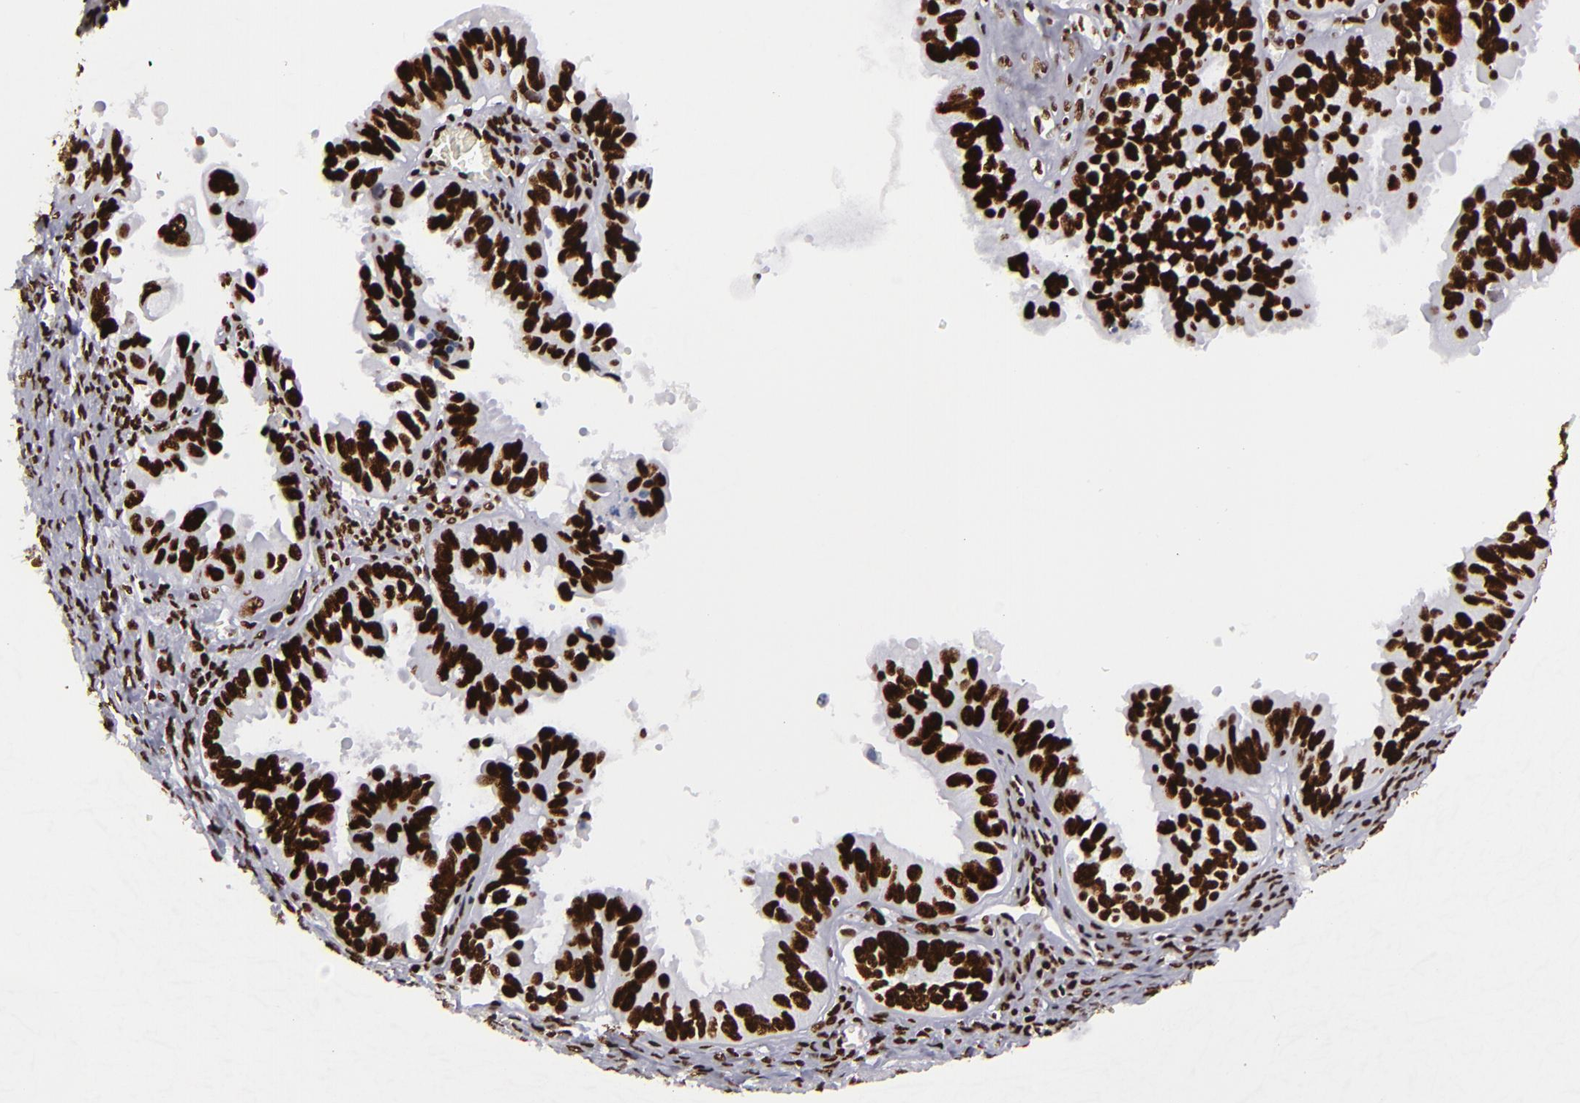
{"staining": {"intensity": "strong", "quantity": ">75%", "location": "nuclear"}, "tissue": "ovarian cancer", "cell_type": "Tumor cells", "image_type": "cancer", "snomed": [{"axis": "morphology", "description": "Carcinoma, endometroid"}, {"axis": "topography", "description": "Ovary"}], "caption": "Protein staining exhibits strong nuclear expression in about >75% of tumor cells in ovarian cancer. (IHC, brightfield microscopy, high magnification).", "gene": "SAFB", "patient": {"sex": "female", "age": 85}}